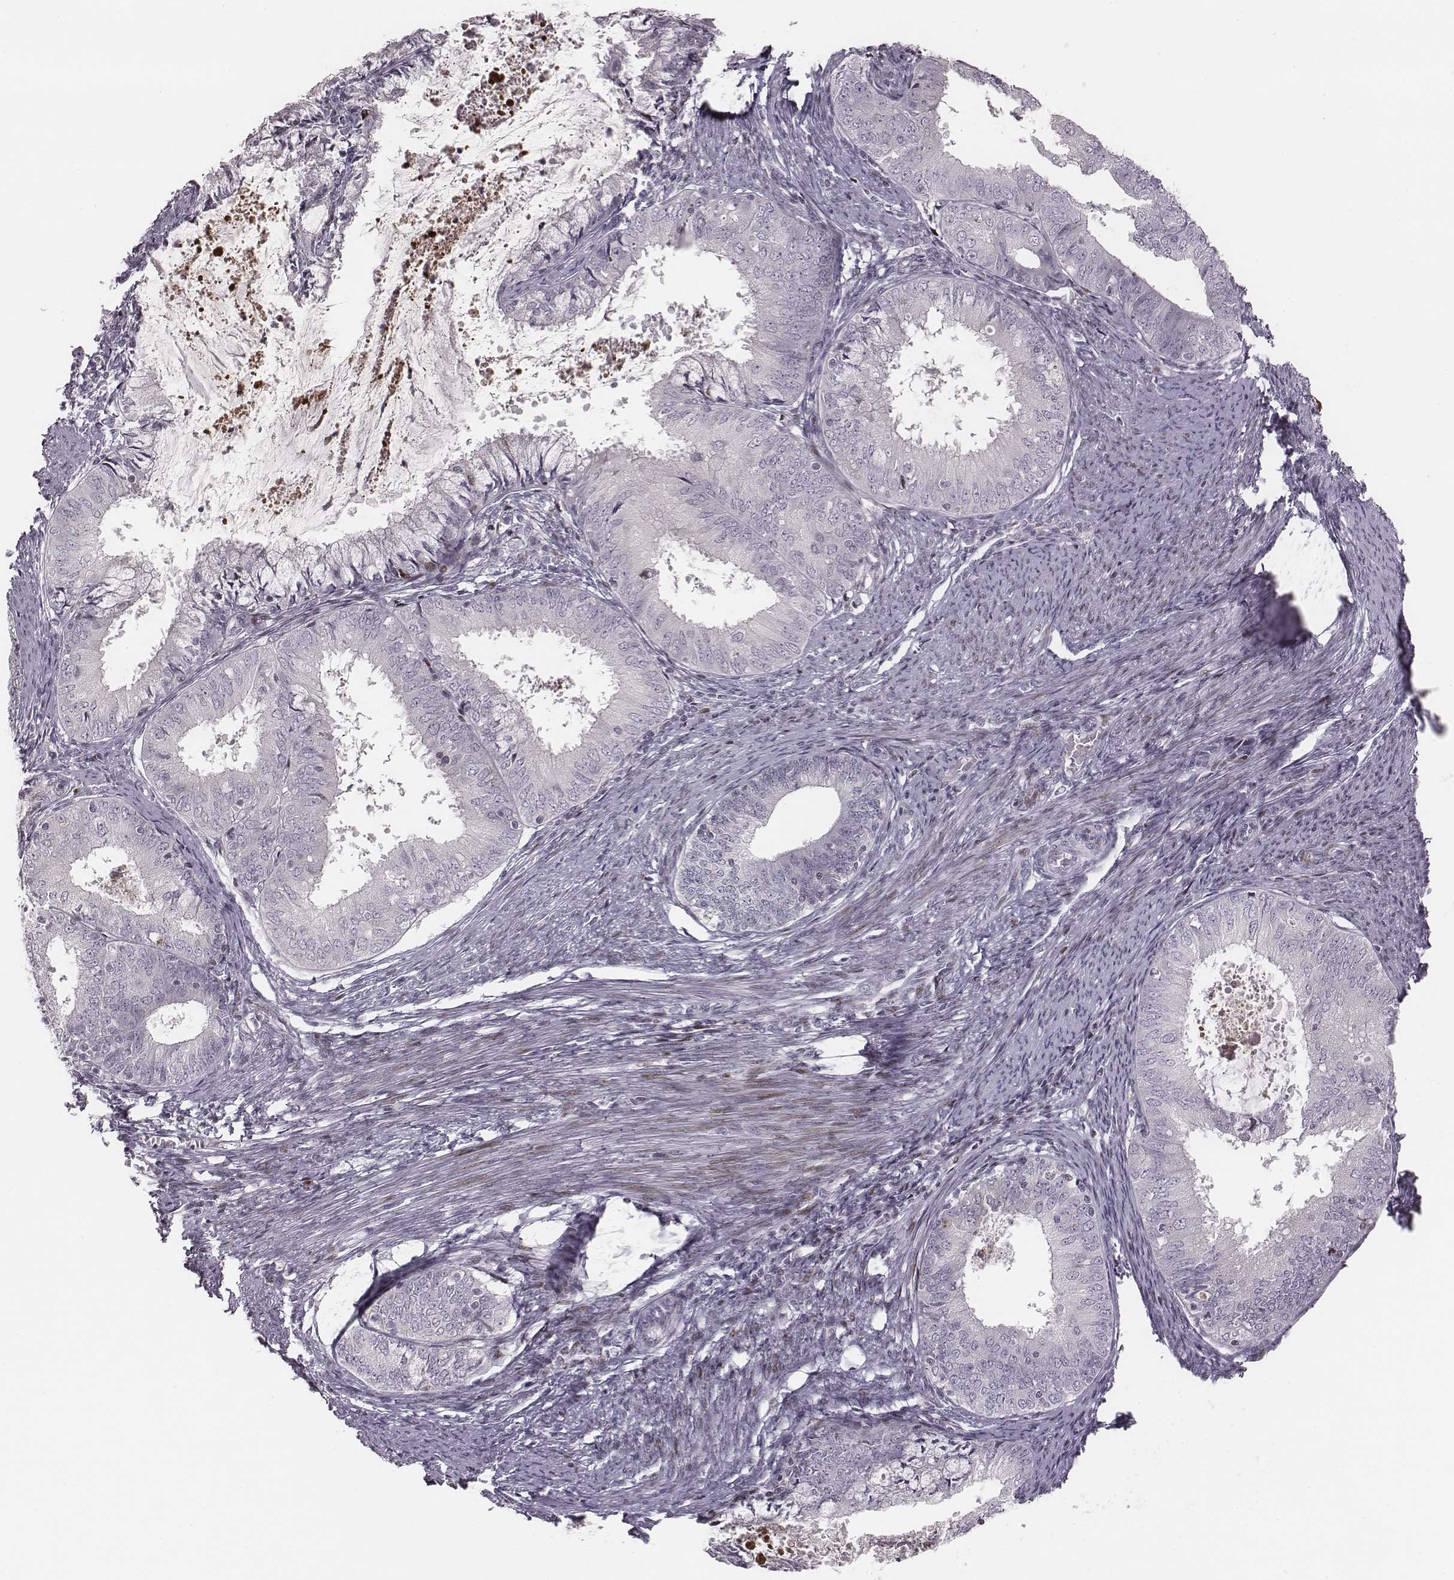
{"staining": {"intensity": "negative", "quantity": "none", "location": "none"}, "tissue": "endometrial cancer", "cell_type": "Tumor cells", "image_type": "cancer", "snomed": [{"axis": "morphology", "description": "Adenocarcinoma, NOS"}, {"axis": "topography", "description": "Endometrium"}], "caption": "A photomicrograph of human adenocarcinoma (endometrial) is negative for staining in tumor cells.", "gene": "NDC1", "patient": {"sex": "female", "age": 57}}